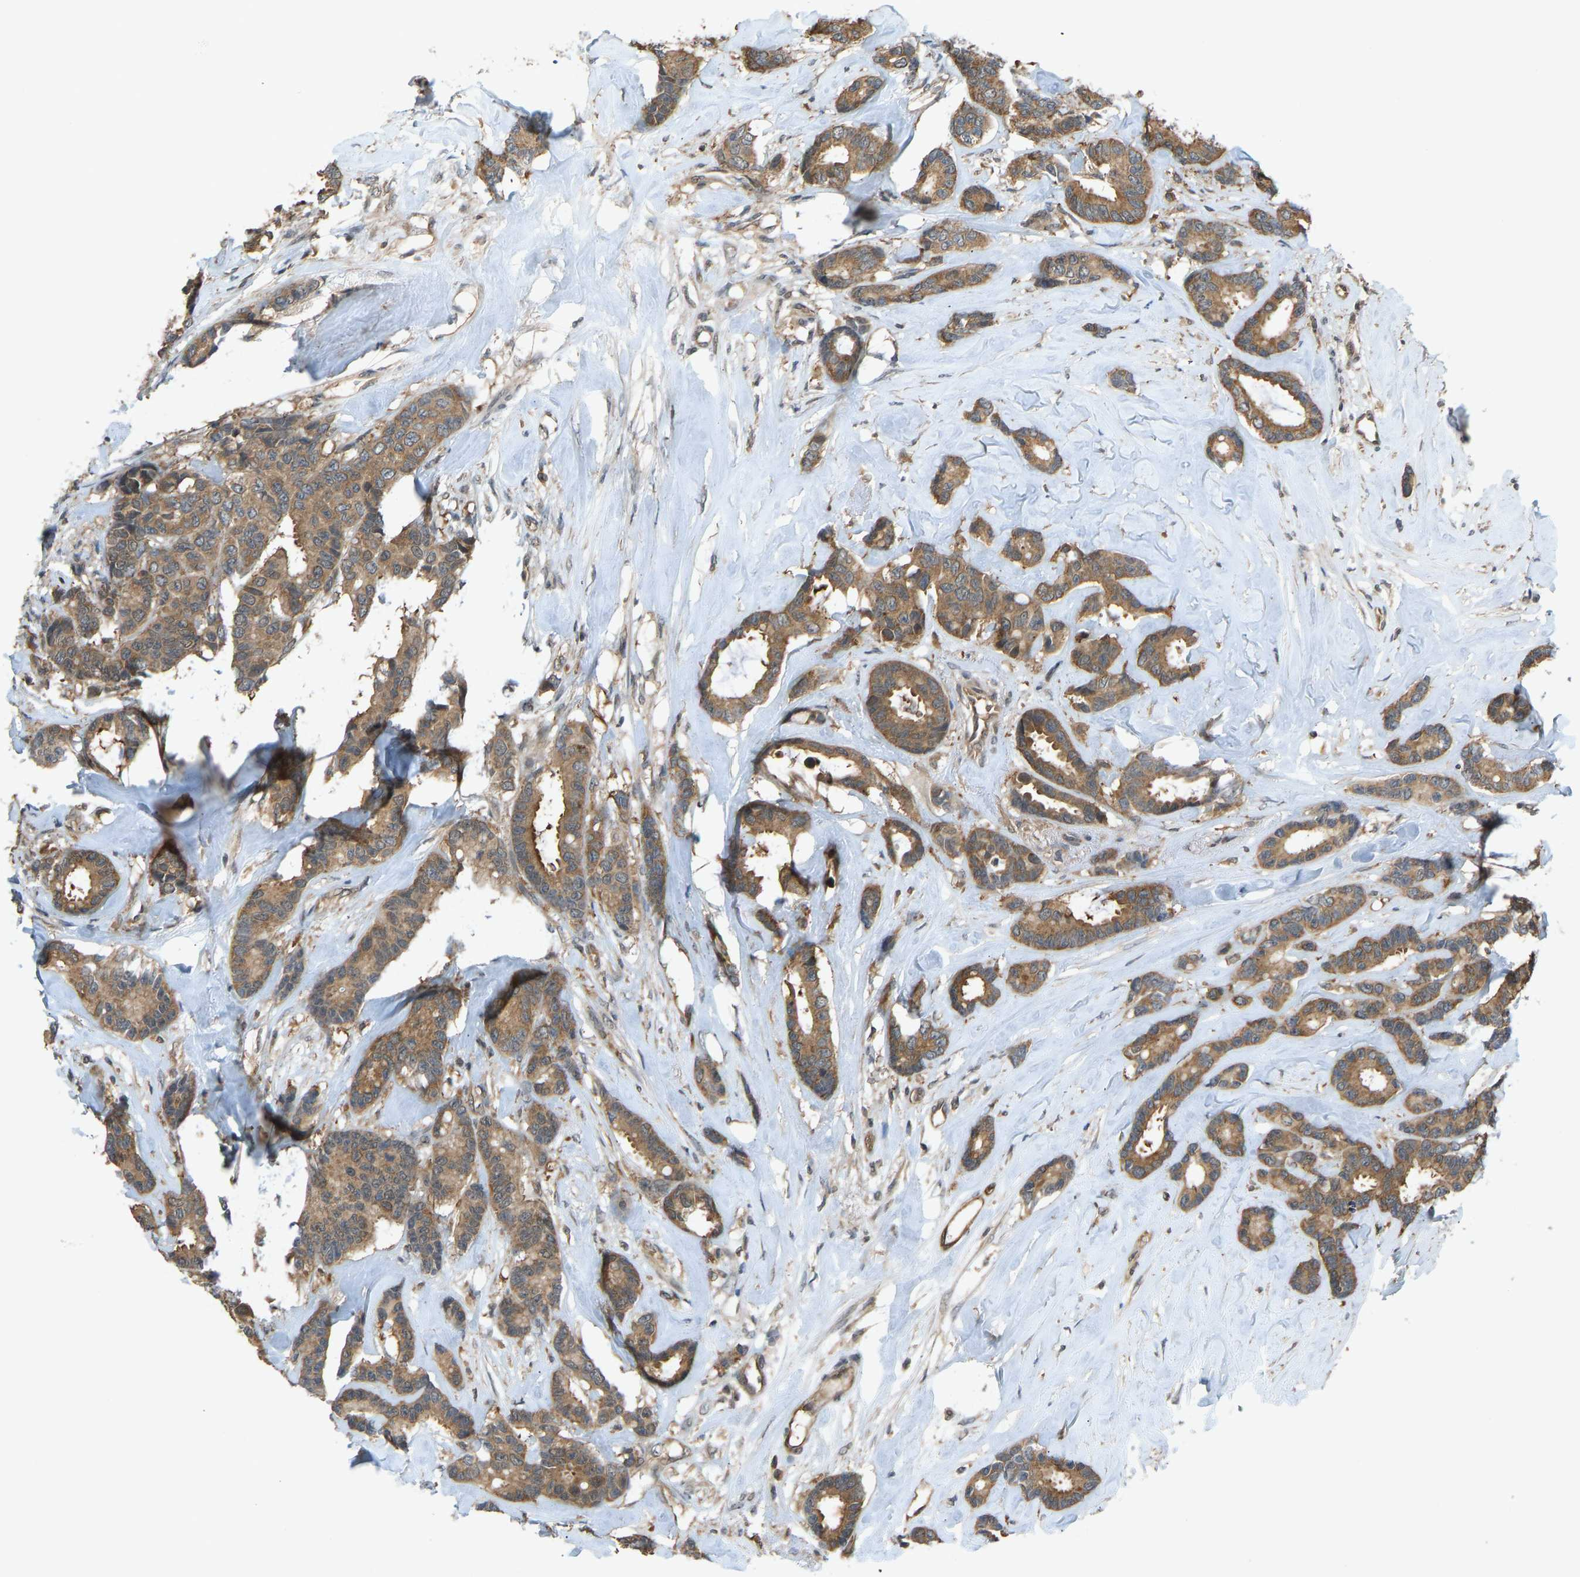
{"staining": {"intensity": "moderate", "quantity": ">75%", "location": "cytoplasmic/membranous"}, "tissue": "breast cancer", "cell_type": "Tumor cells", "image_type": "cancer", "snomed": [{"axis": "morphology", "description": "Duct carcinoma"}, {"axis": "topography", "description": "Breast"}], "caption": "There is medium levels of moderate cytoplasmic/membranous positivity in tumor cells of breast invasive ductal carcinoma, as demonstrated by immunohistochemical staining (brown color).", "gene": "CCT8", "patient": {"sex": "female", "age": 87}}